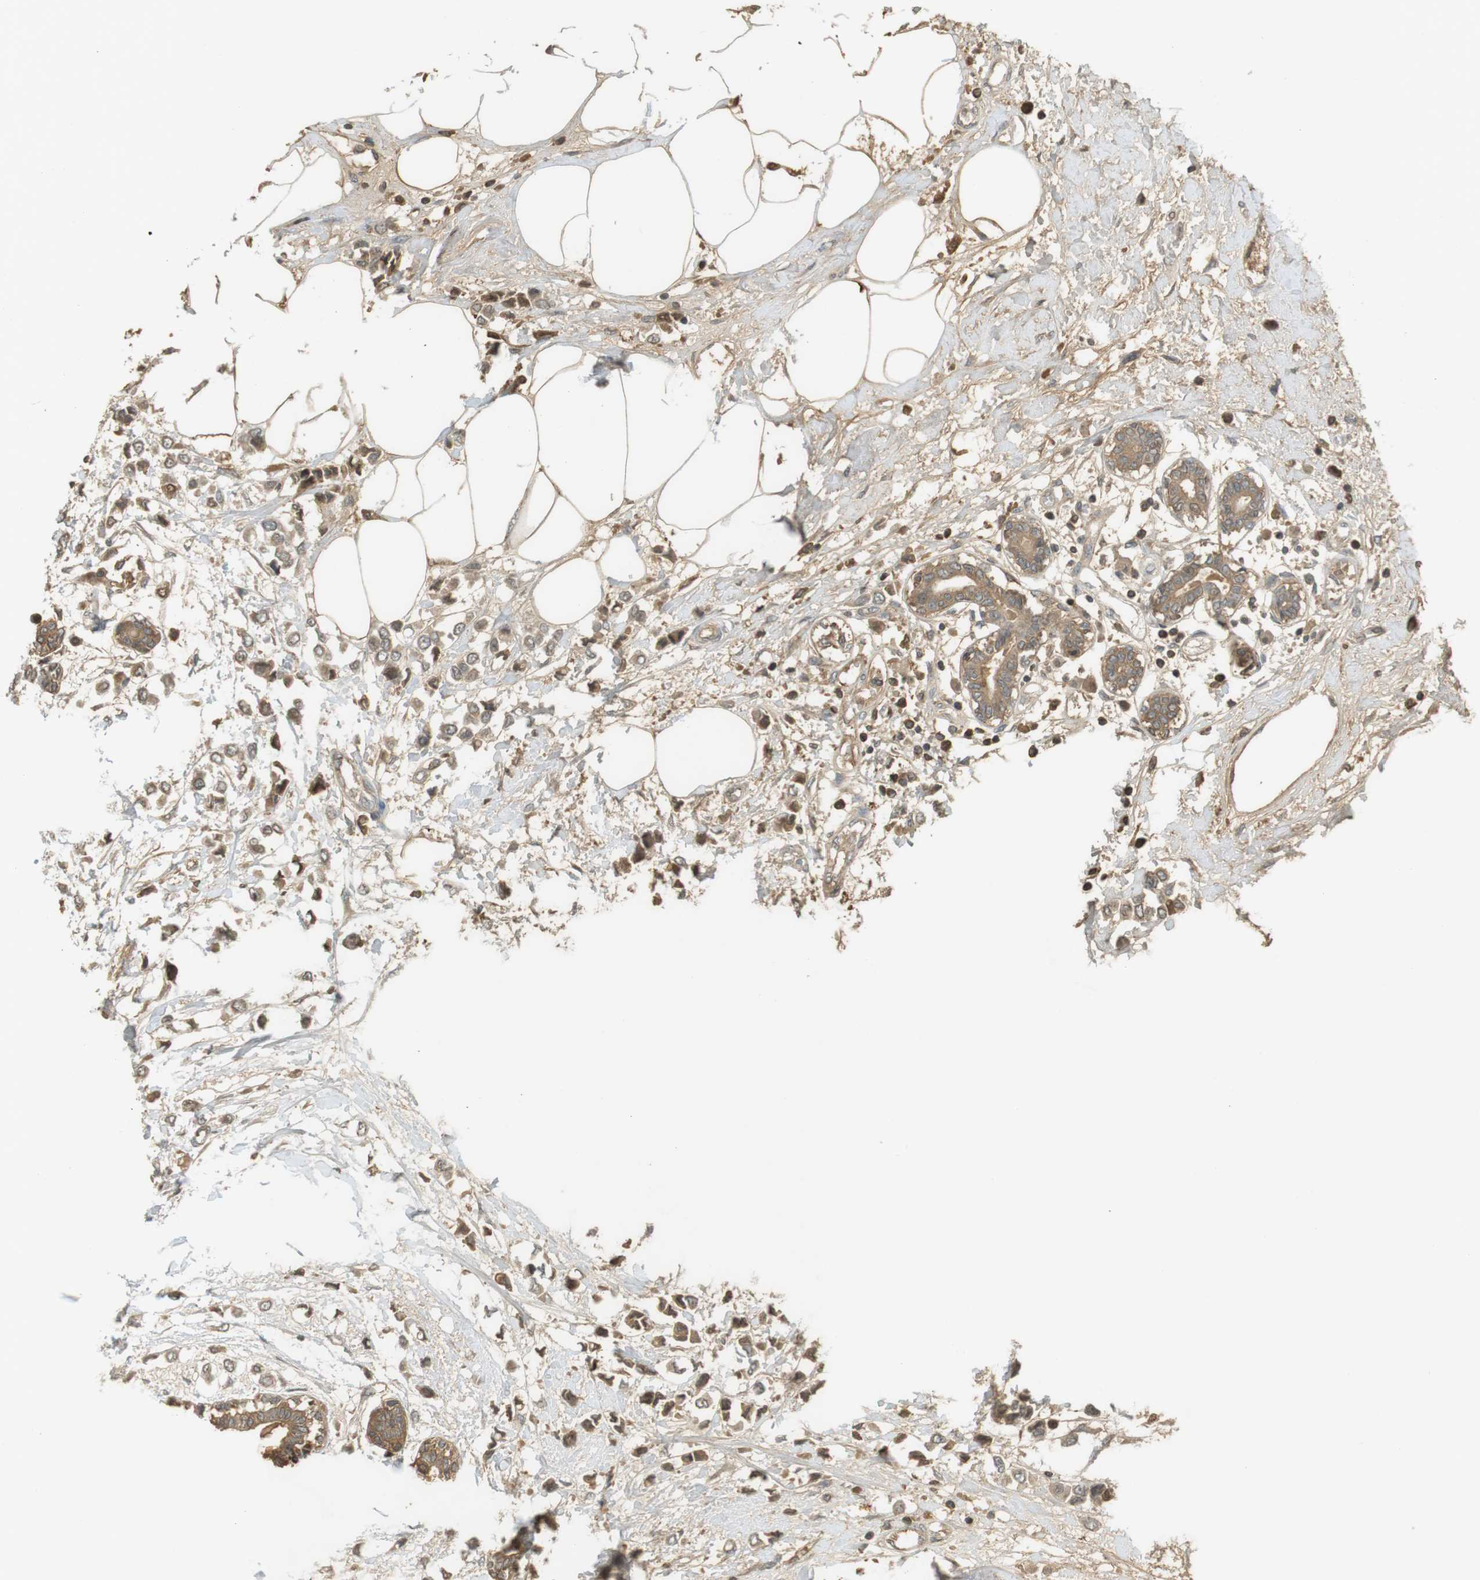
{"staining": {"intensity": "weak", "quantity": "<25%", "location": "cytoplasmic/membranous"}, "tissue": "breast cancer", "cell_type": "Tumor cells", "image_type": "cancer", "snomed": [{"axis": "morphology", "description": "Lobular carcinoma"}, {"axis": "topography", "description": "Breast"}], "caption": "Immunohistochemistry (IHC) micrograph of breast cancer stained for a protein (brown), which displays no positivity in tumor cells.", "gene": "SRR", "patient": {"sex": "female", "age": 51}}